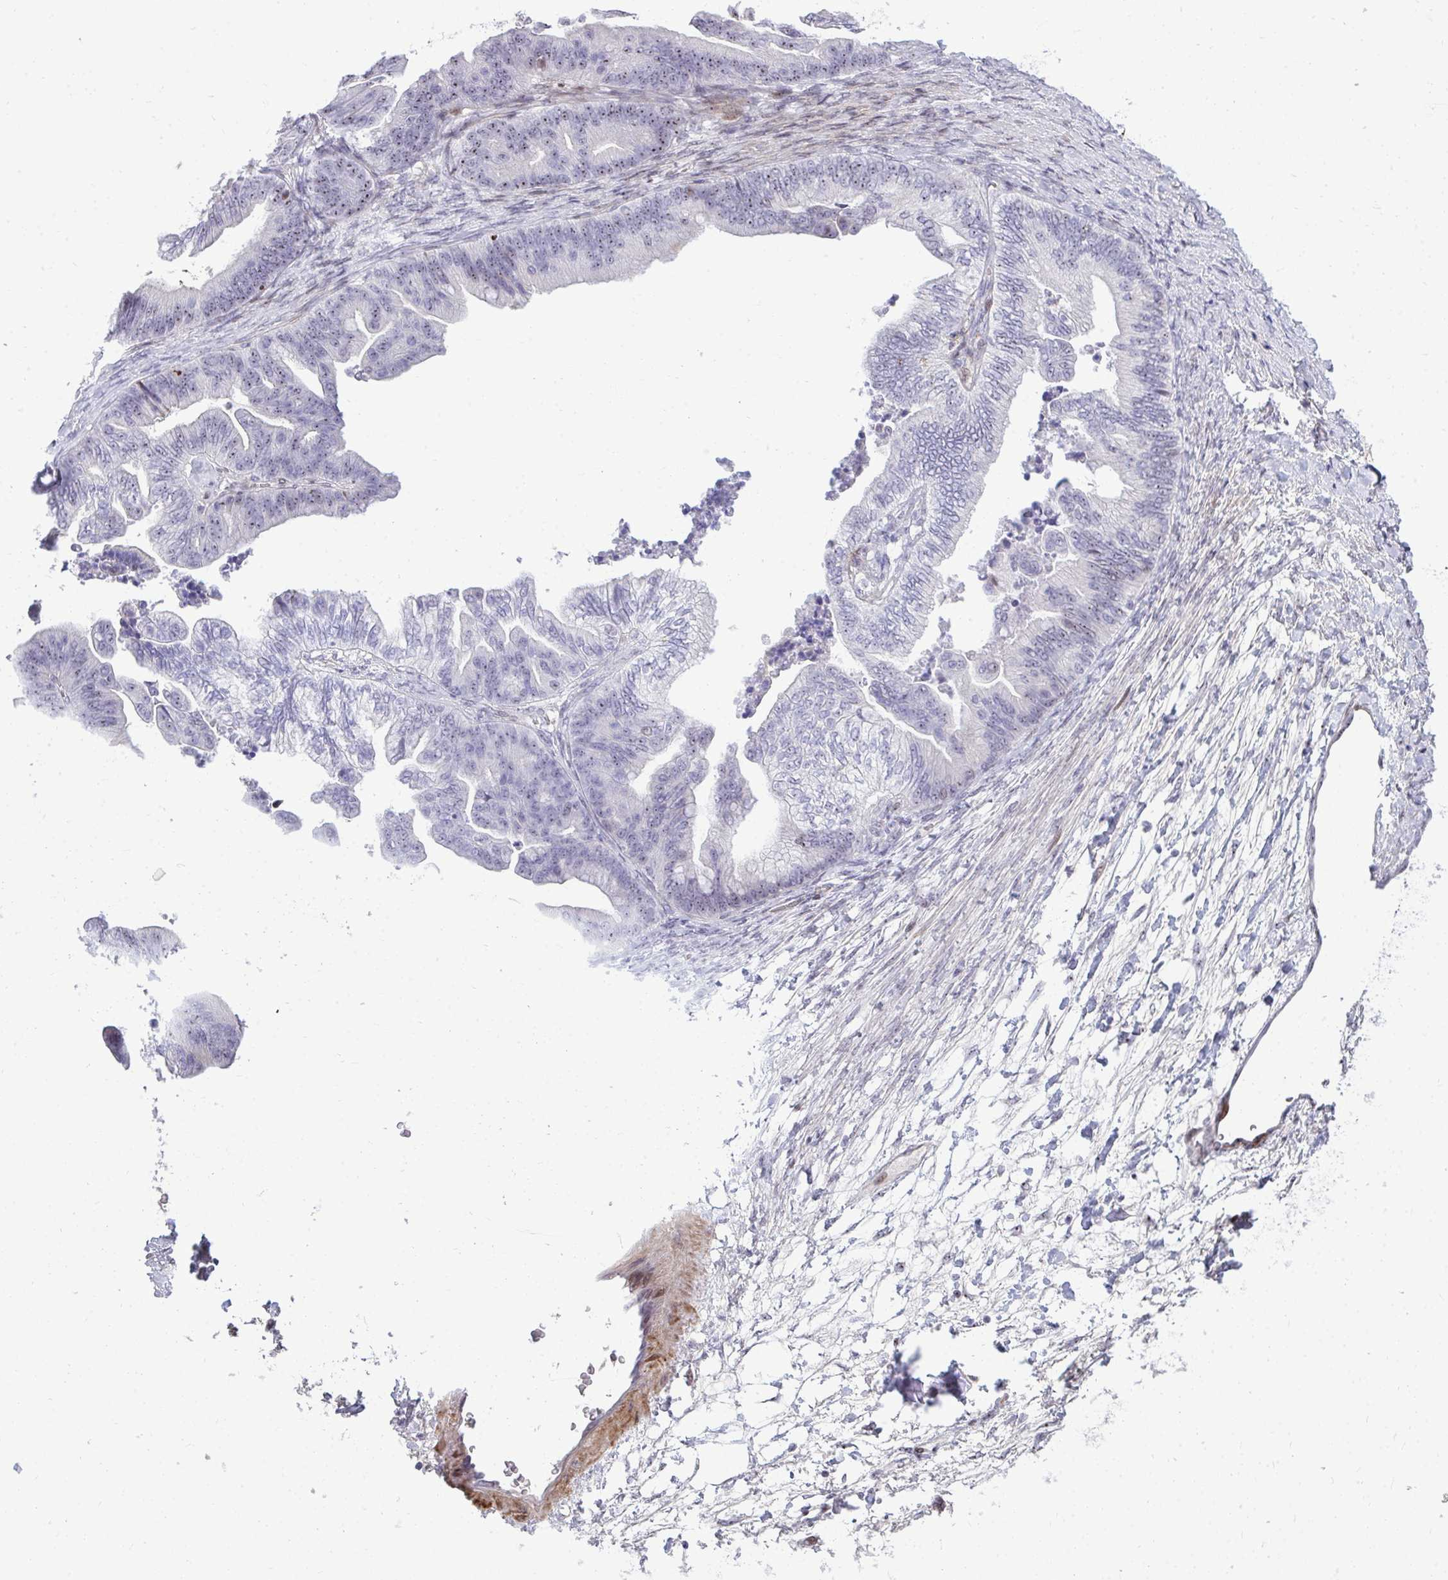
{"staining": {"intensity": "moderate", "quantity": "<25%", "location": "nuclear"}, "tissue": "ovarian cancer", "cell_type": "Tumor cells", "image_type": "cancer", "snomed": [{"axis": "morphology", "description": "Cystadenocarcinoma, mucinous, NOS"}, {"axis": "topography", "description": "Ovary"}], "caption": "A photomicrograph of human ovarian cancer stained for a protein demonstrates moderate nuclear brown staining in tumor cells.", "gene": "DLX4", "patient": {"sex": "female", "age": 67}}